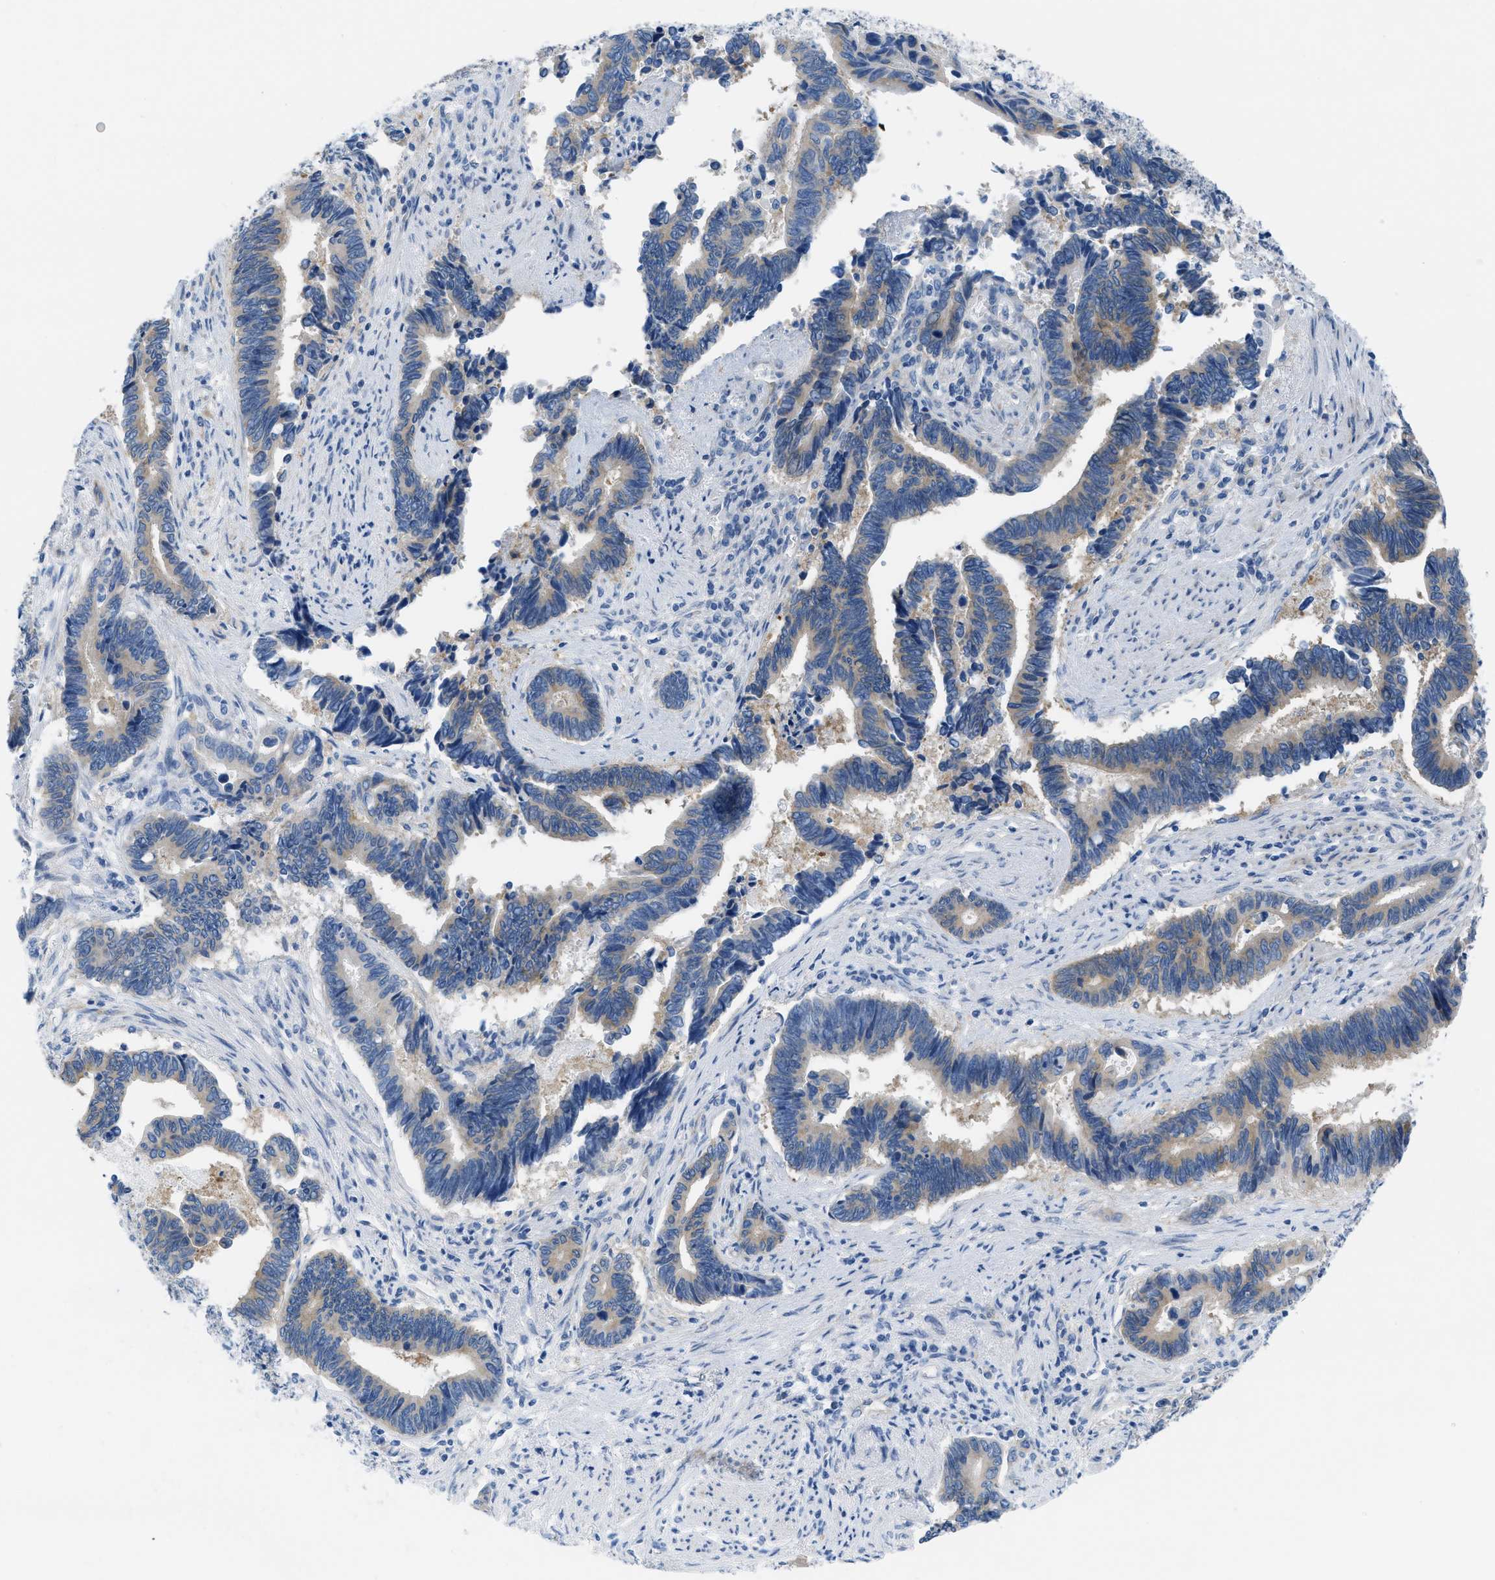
{"staining": {"intensity": "weak", "quantity": ">75%", "location": "cytoplasmic/membranous"}, "tissue": "pancreatic cancer", "cell_type": "Tumor cells", "image_type": "cancer", "snomed": [{"axis": "morphology", "description": "Adenocarcinoma, NOS"}, {"axis": "topography", "description": "Pancreas"}], "caption": "Protein staining of pancreatic cancer tissue reveals weak cytoplasmic/membranous staining in approximately >75% of tumor cells.", "gene": "ASGR1", "patient": {"sex": "female", "age": 70}}